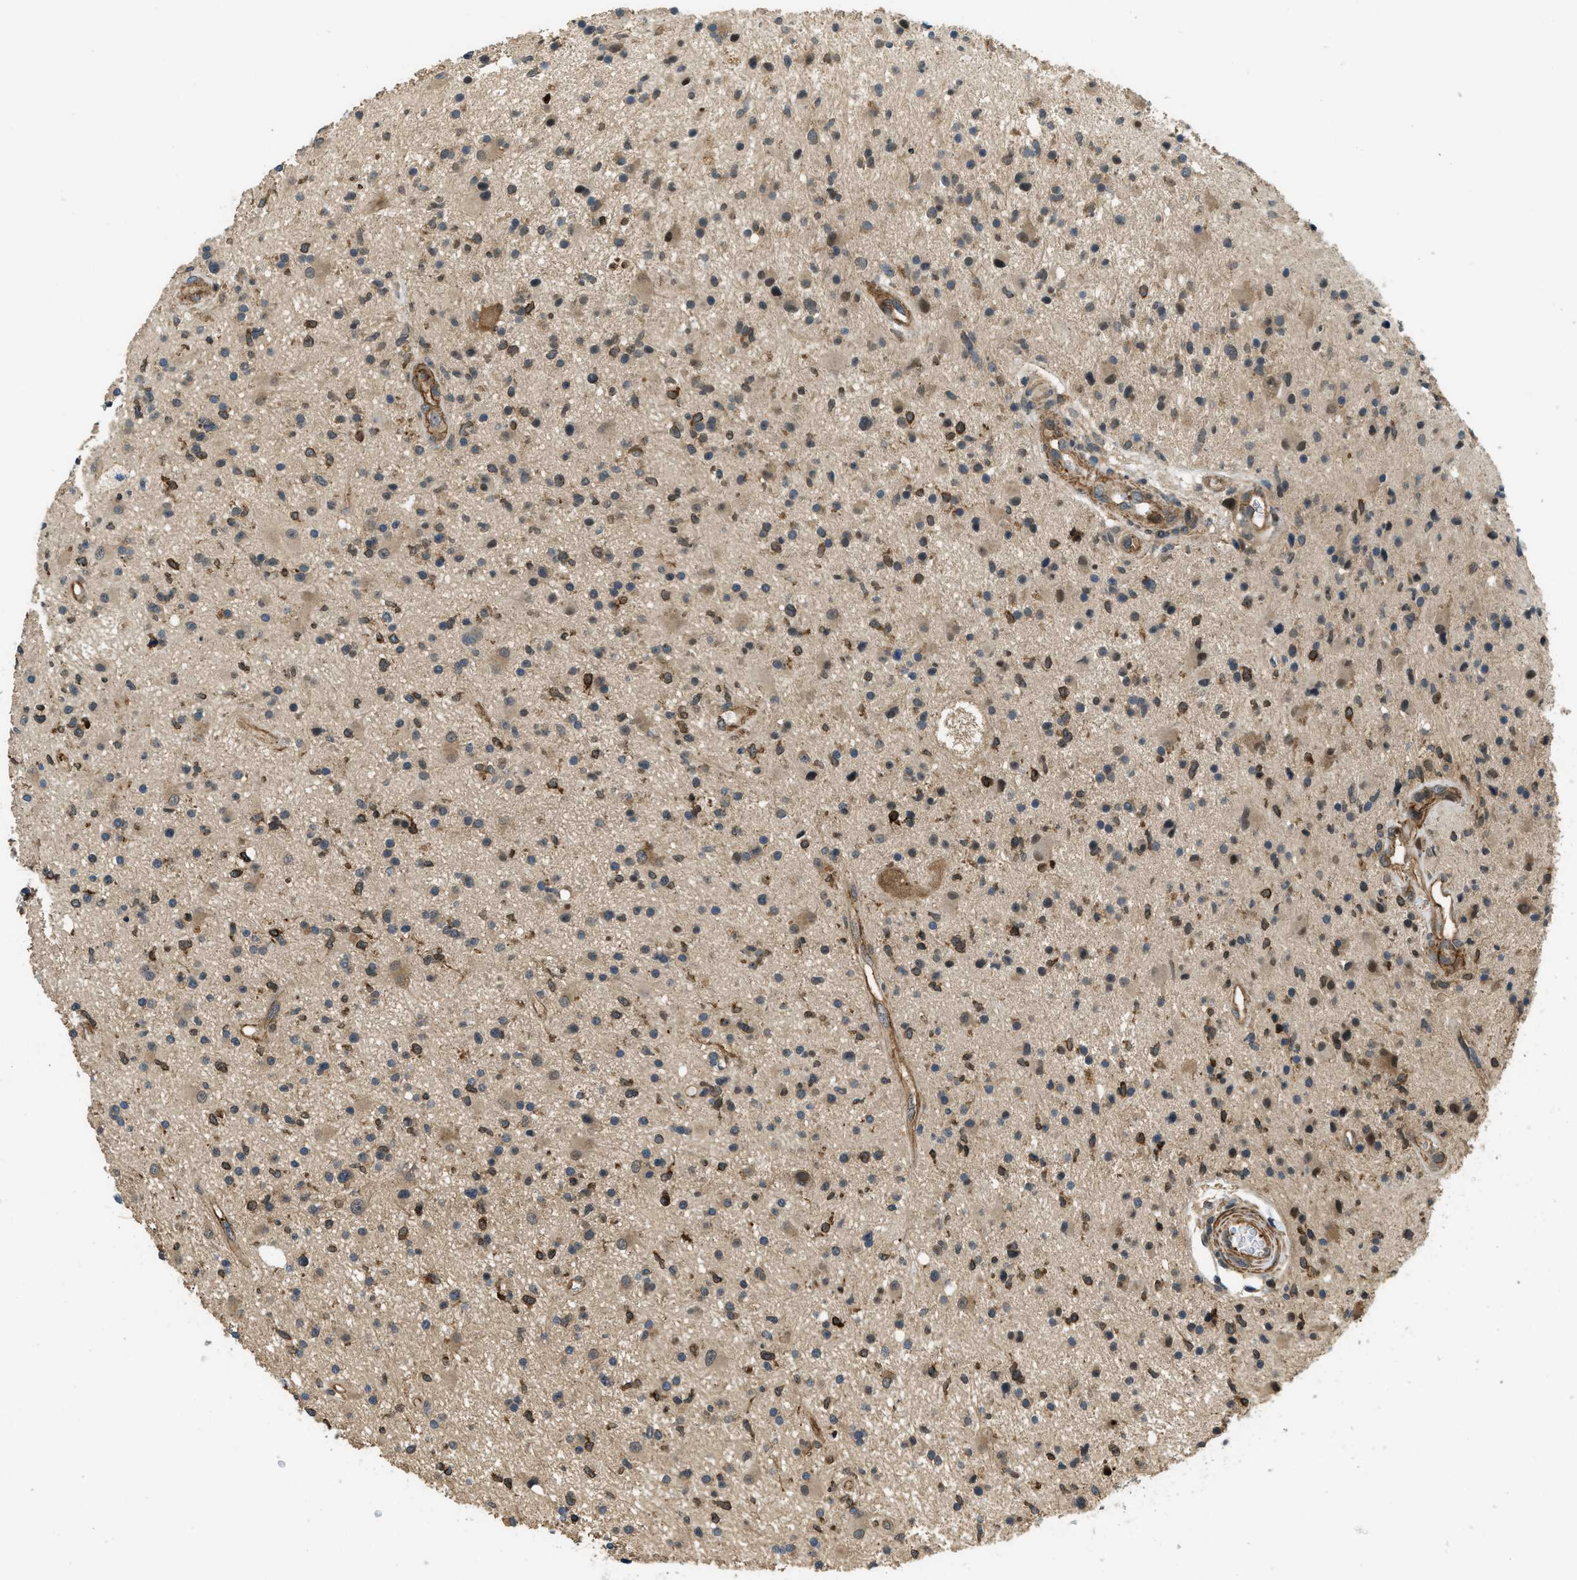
{"staining": {"intensity": "moderate", "quantity": "25%-75%", "location": "cytoplasmic/membranous"}, "tissue": "glioma", "cell_type": "Tumor cells", "image_type": "cancer", "snomed": [{"axis": "morphology", "description": "Glioma, malignant, High grade"}, {"axis": "topography", "description": "Brain"}], "caption": "Tumor cells display medium levels of moderate cytoplasmic/membranous positivity in about 25%-75% of cells in human glioma.", "gene": "CGN", "patient": {"sex": "male", "age": 33}}